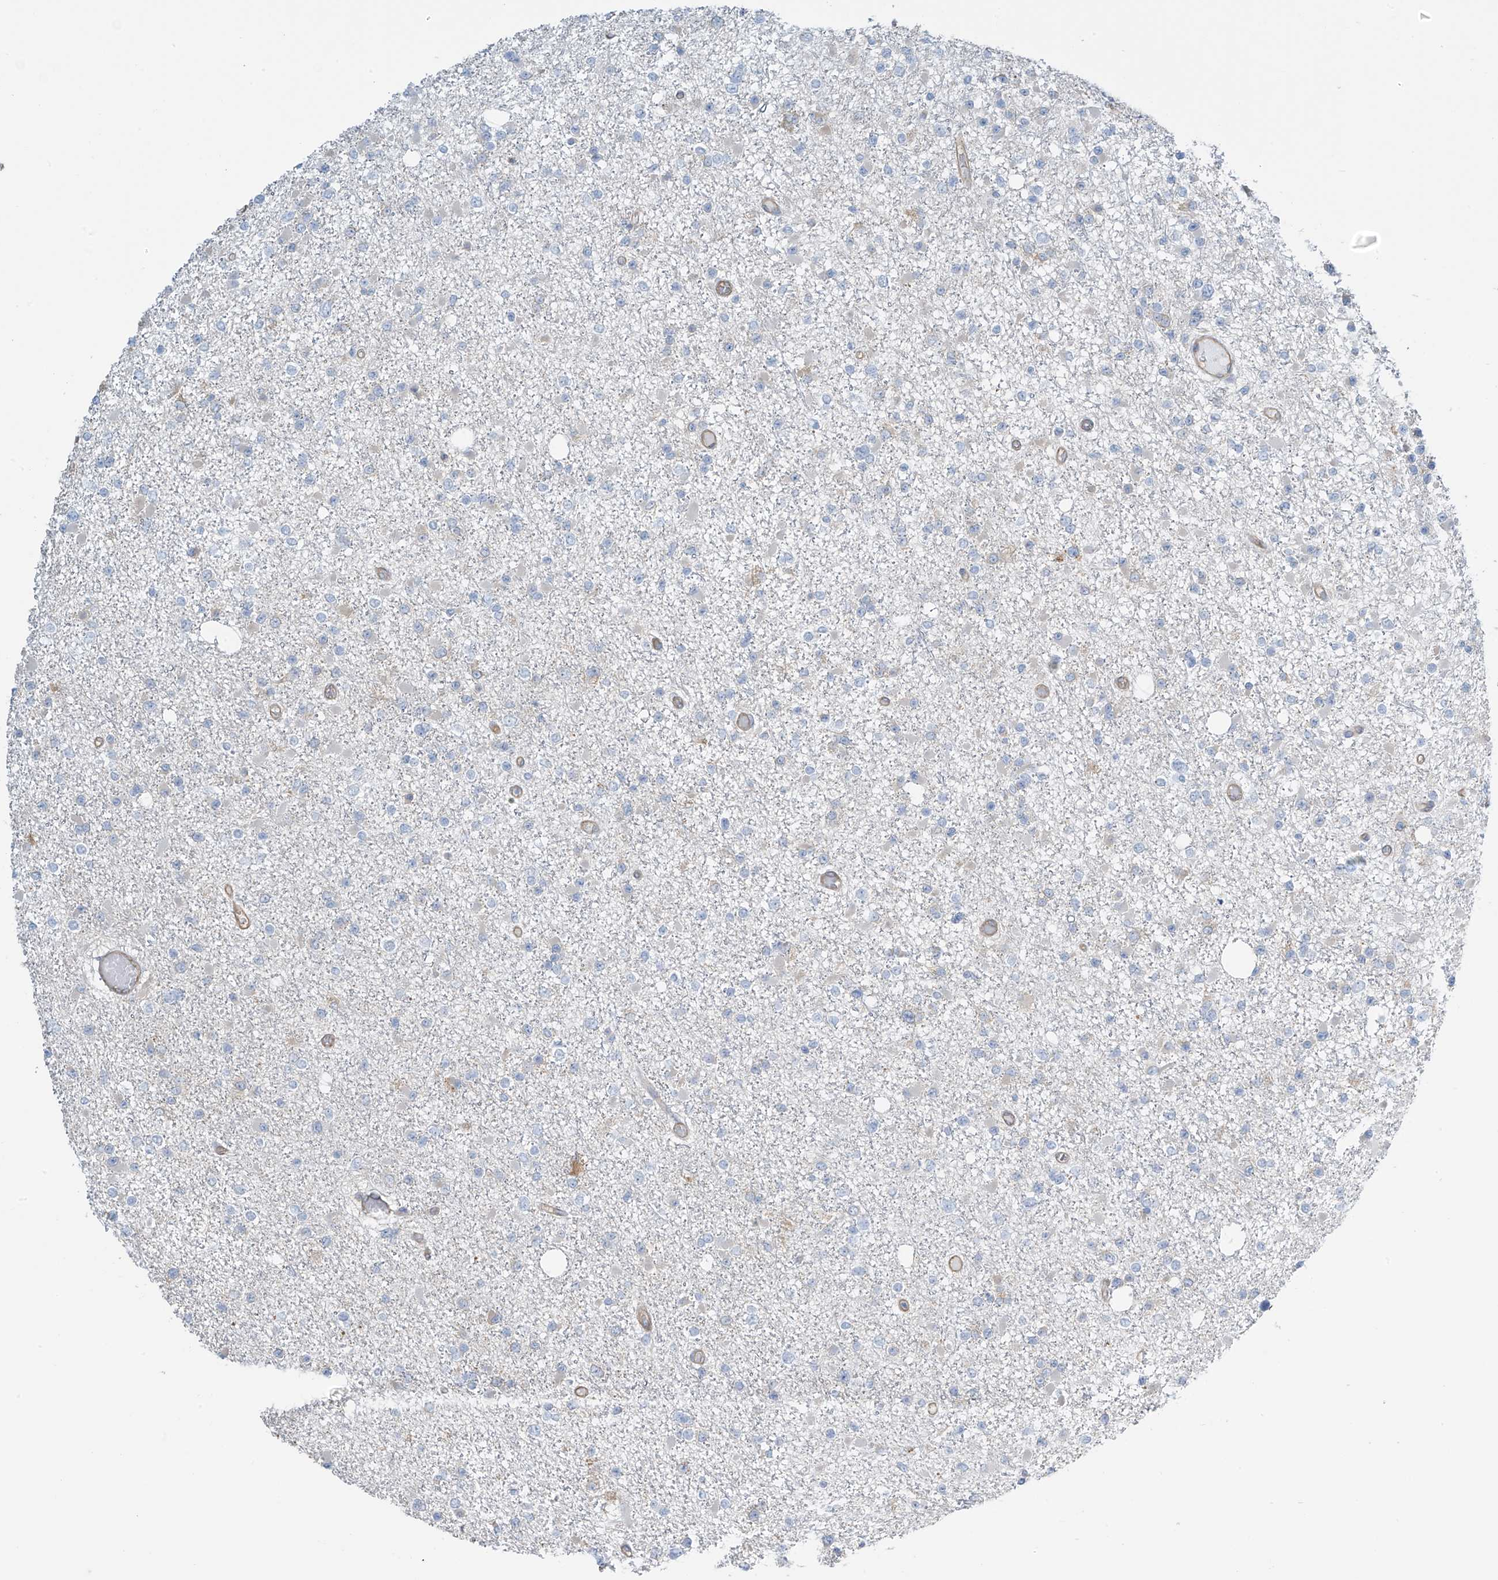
{"staining": {"intensity": "negative", "quantity": "none", "location": "none"}, "tissue": "glioma", "cell_type": "Tumor cells", "image_type": "cancer", "snomed": [{"axis": "morphology", "description": "Glioma, malignant, Low grade"}, {"axis": "topography", "description": "Brain"}], "caption": "DAB (3,3'-diaminobenzidine) immunohistochemical staining of malignant glioma (low-grade) exhibits no significant positivity in tumor cells.", "gene": "ZNF846", "patient": {"sex": "female", "age": 22}}